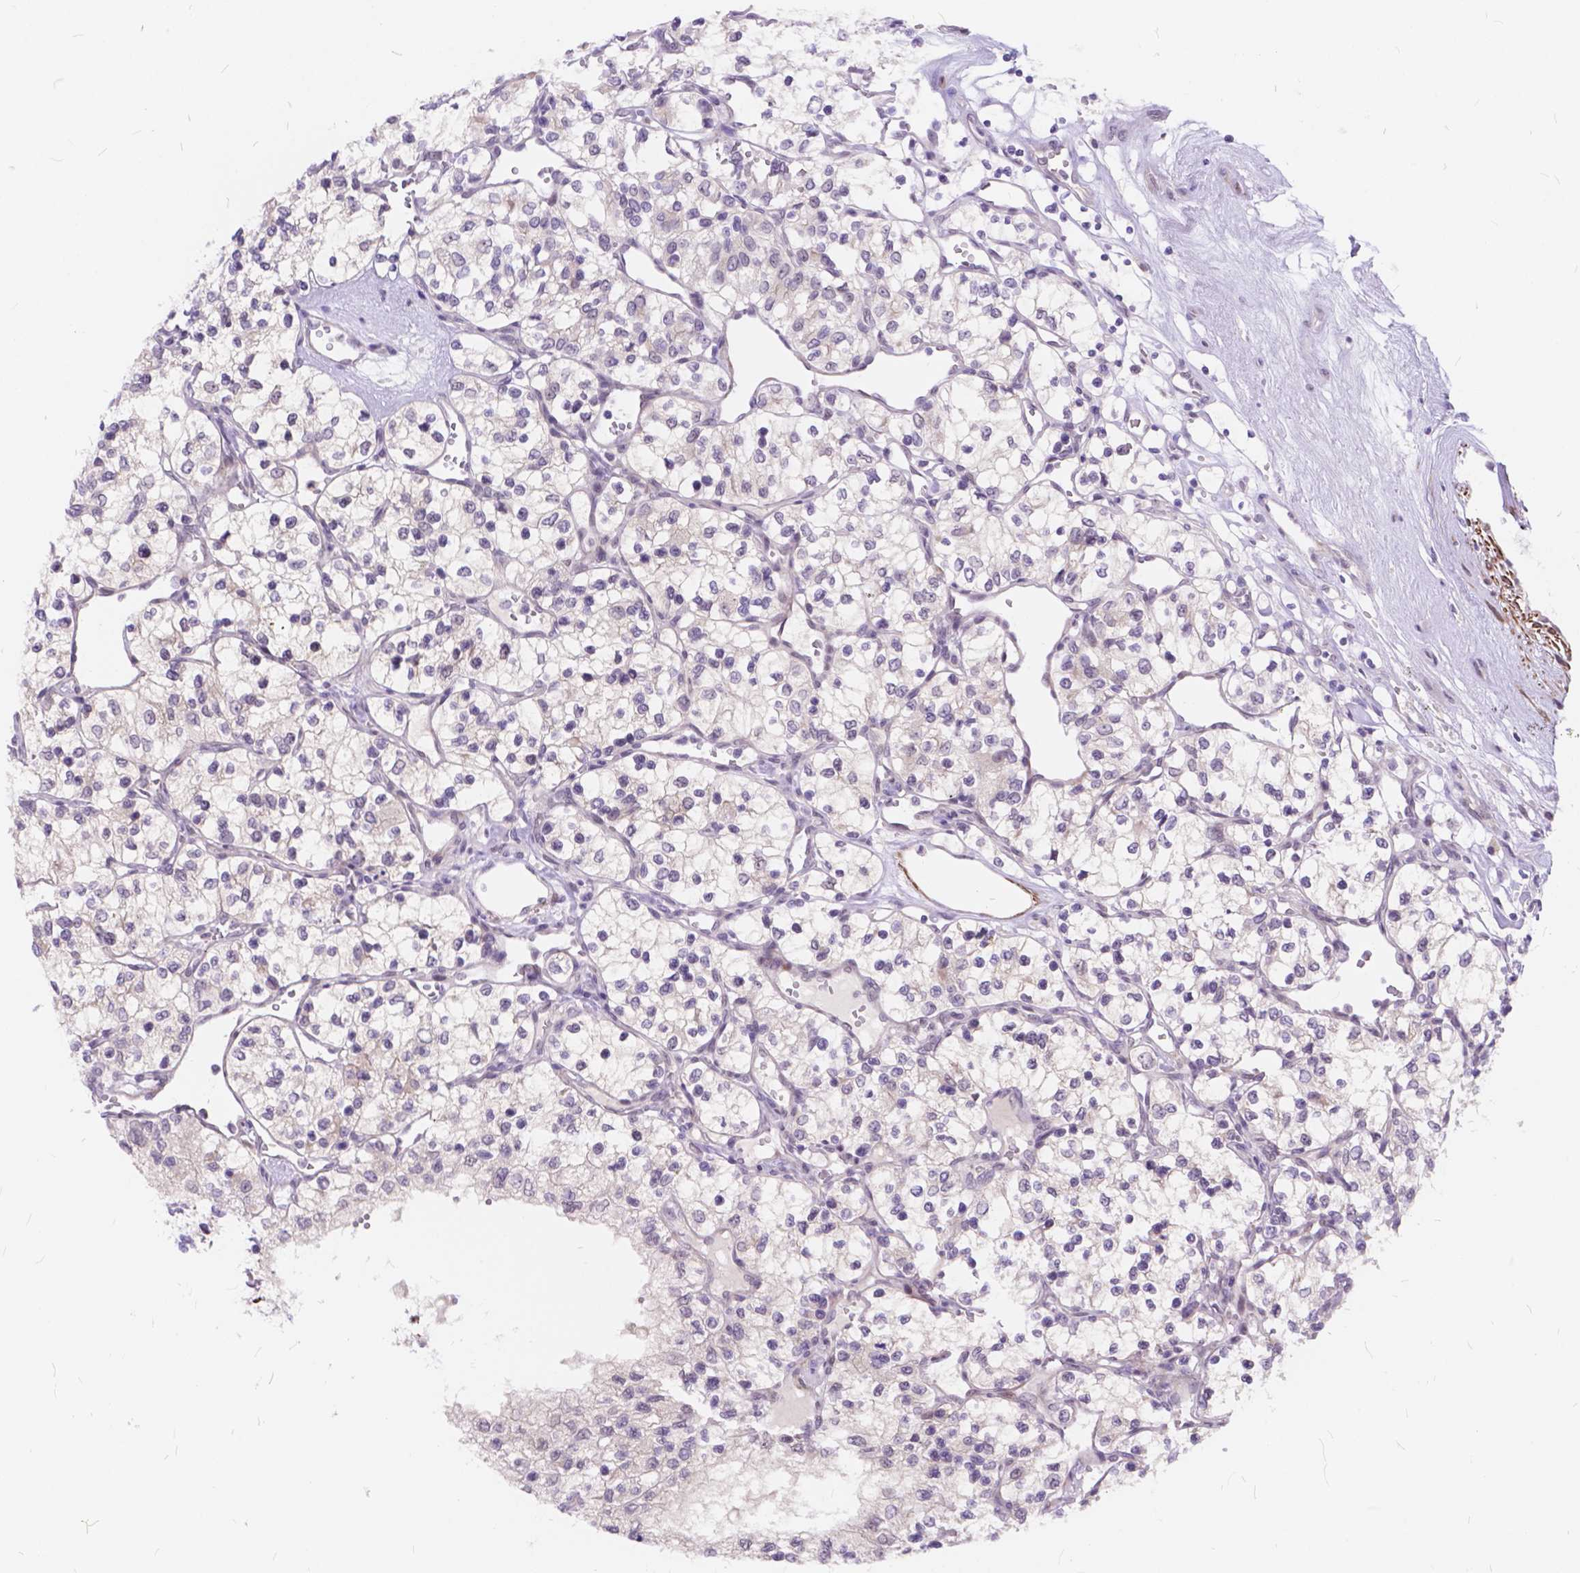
{"staining": {"intensity": "negative", "quantity": "none", "location": "none"}, "tissue": "renal cancer", "cell_type": "Tumor cells", "image_type": "cancer", "snomed": [{"axis": "morphology", "description": "Adenocarcinoma, NOS"}, {"axis": "topography", "description": "Kidney"}], "caption": "Immunohistochemistry photomicrograph of neoplastic tissue: renal cancer (adenocarcinoma) stained with DAB (3,3'-diaminobenzidine) reveals no significant protein expression in tumor cells.", "gene": "MAN2C1", "patient": {"sex": "female", "age": 69}}